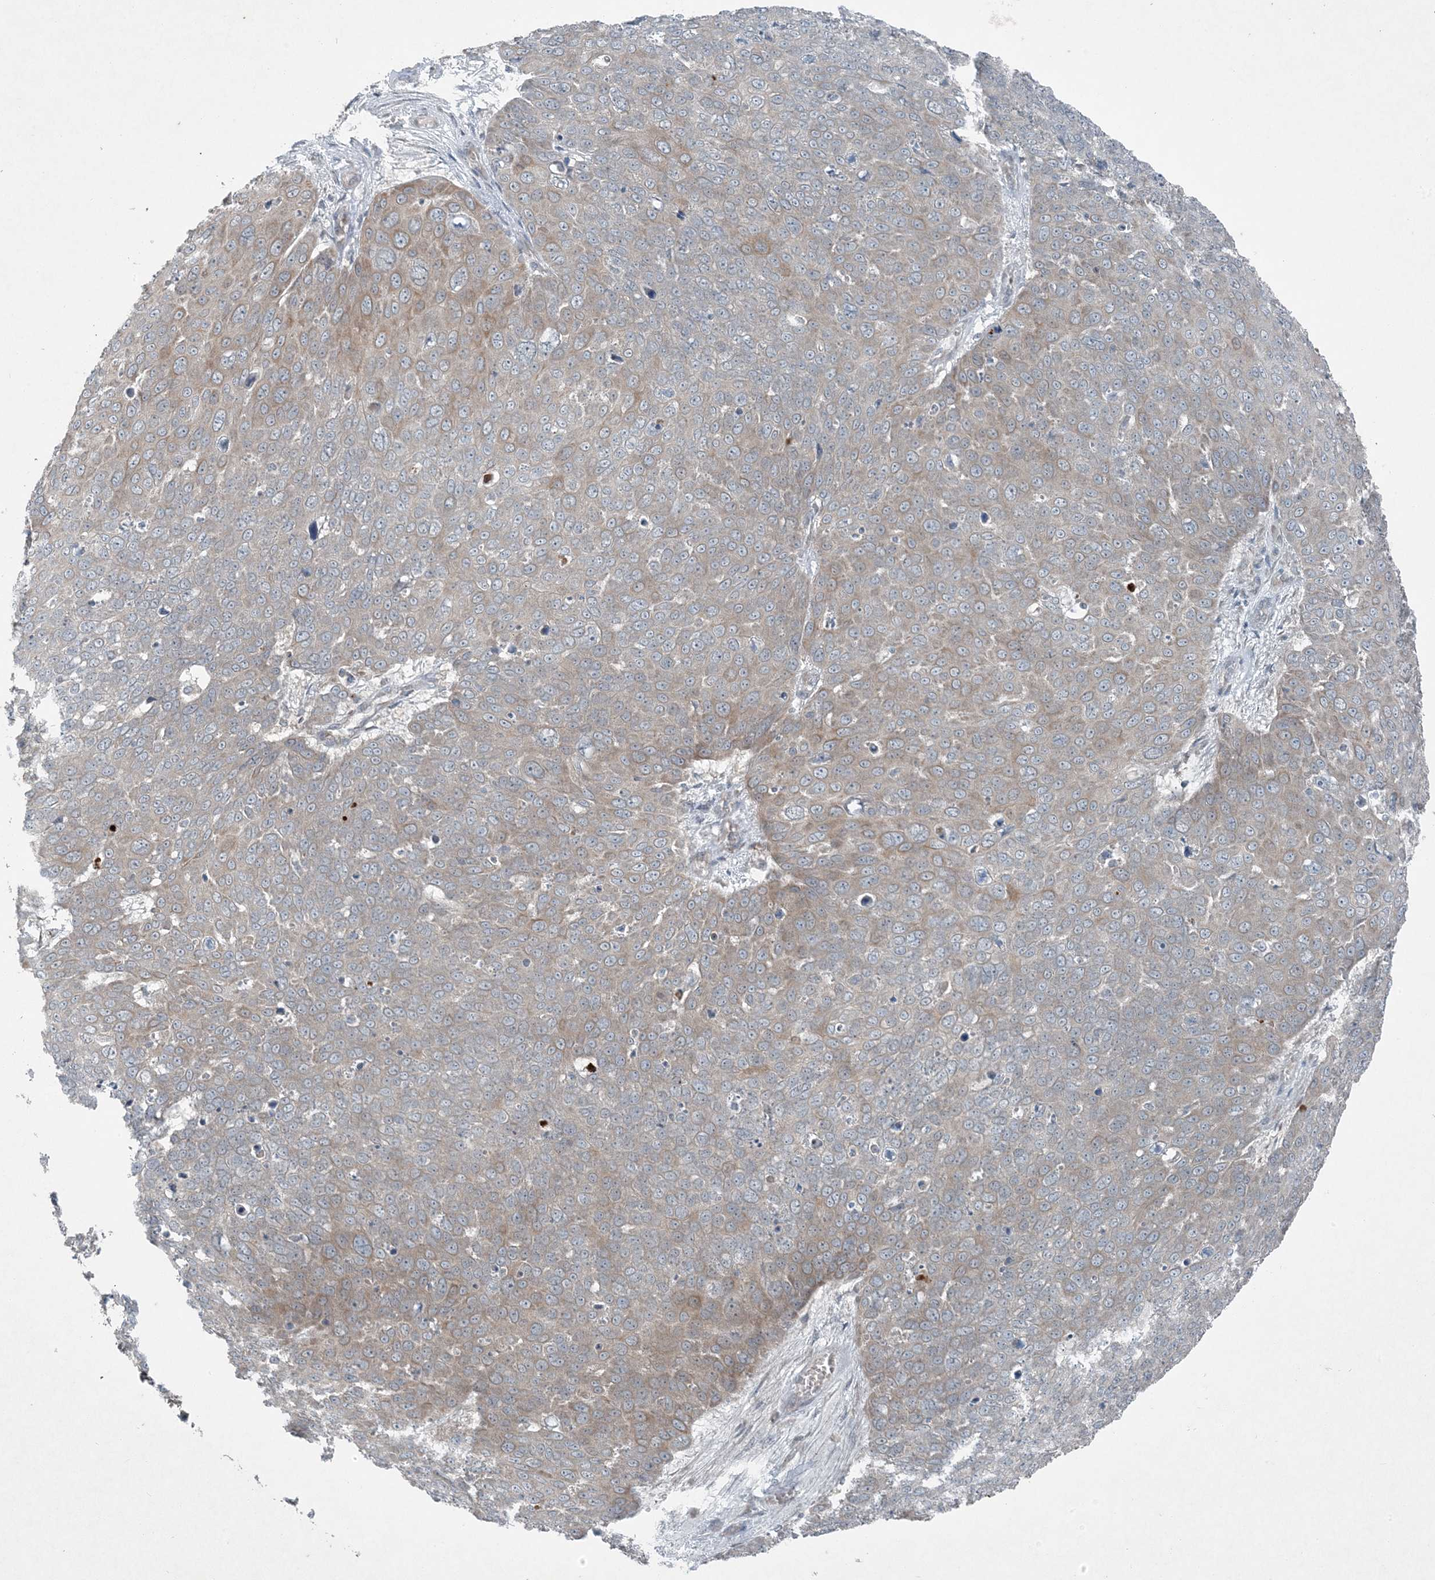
{"staining": {"intensity": "weak", "quantity": "<25%", "location": "cytoplasmic/membranous"}, "tissue": "skin cancer", "cell_type": "Tumor cells", "image_type": "cancer", "snomed": [{"axis": "morphology", "description": "Squamous cell carcinoma, NOS"}, {"axis": "topography", "description": "Skin"}], "caption": "High magnification brightfield microscopy of squamous cell carcinoma (skin) stained with DAB (brown) and counterstained with hematoxylin (blue): tumor cells show no significant staining.", "gene": "PC", "patient": {"sex": "male", "age": 71}}